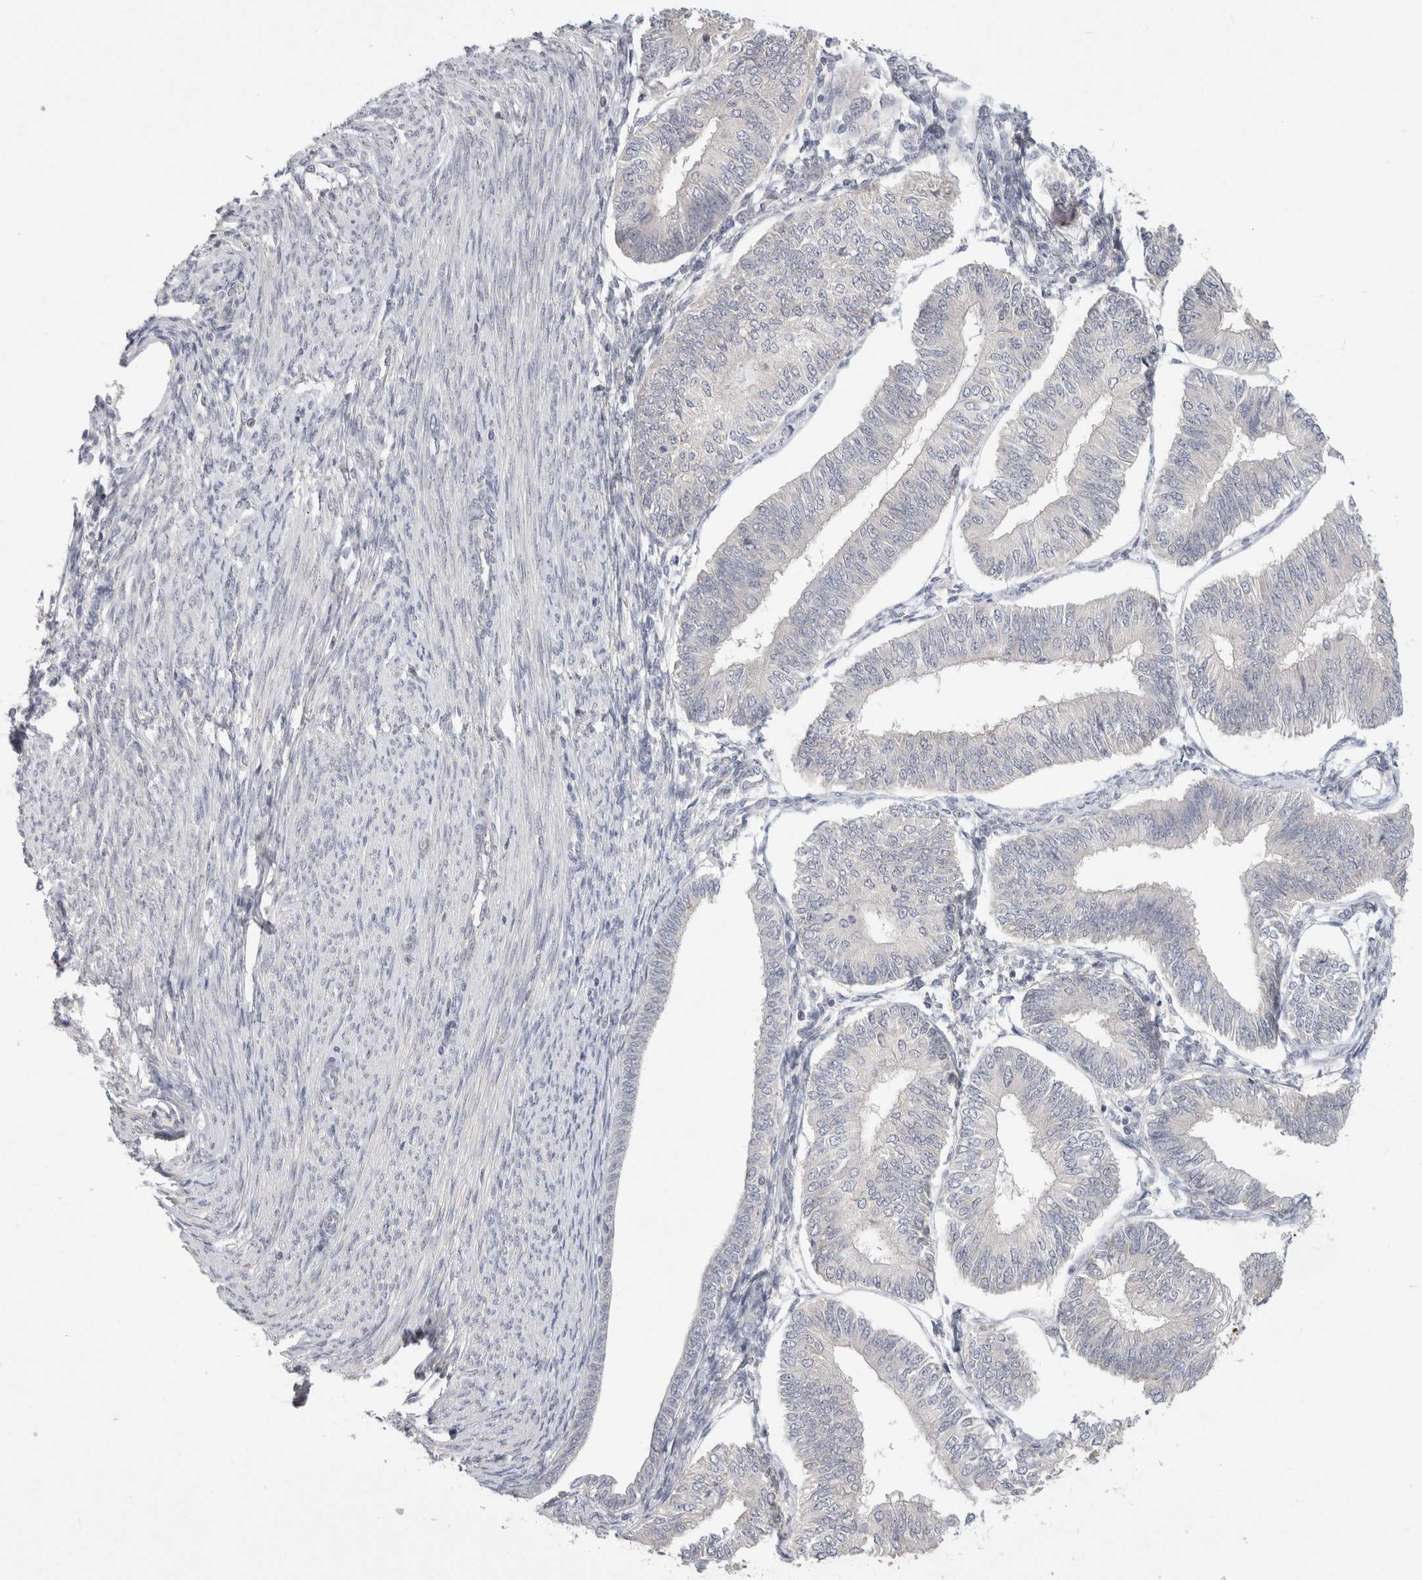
{"staining": {"intensity": "negative", "quantity": "none", "location": "none"}, "tissue": "endometrial cancer", "cell_type": "Tumor cells", "image_type": "cancer", "snomed": [{"axis": "morphology", "description": "Adenocarcinoma, NOS"}, {"axis": "topography", "description": "Endometrium"}], "caption": "High magnification brightfield microscopy of adenocarcinoma (endometrial) stained with DAB (3,3'-diaminobenzidine) (brown) and counterstained with hematoxylin (blue): tumor cells show no significant positivity.", "gene": "CHRM4", "patient": {"sex": "female", "age": 58}}